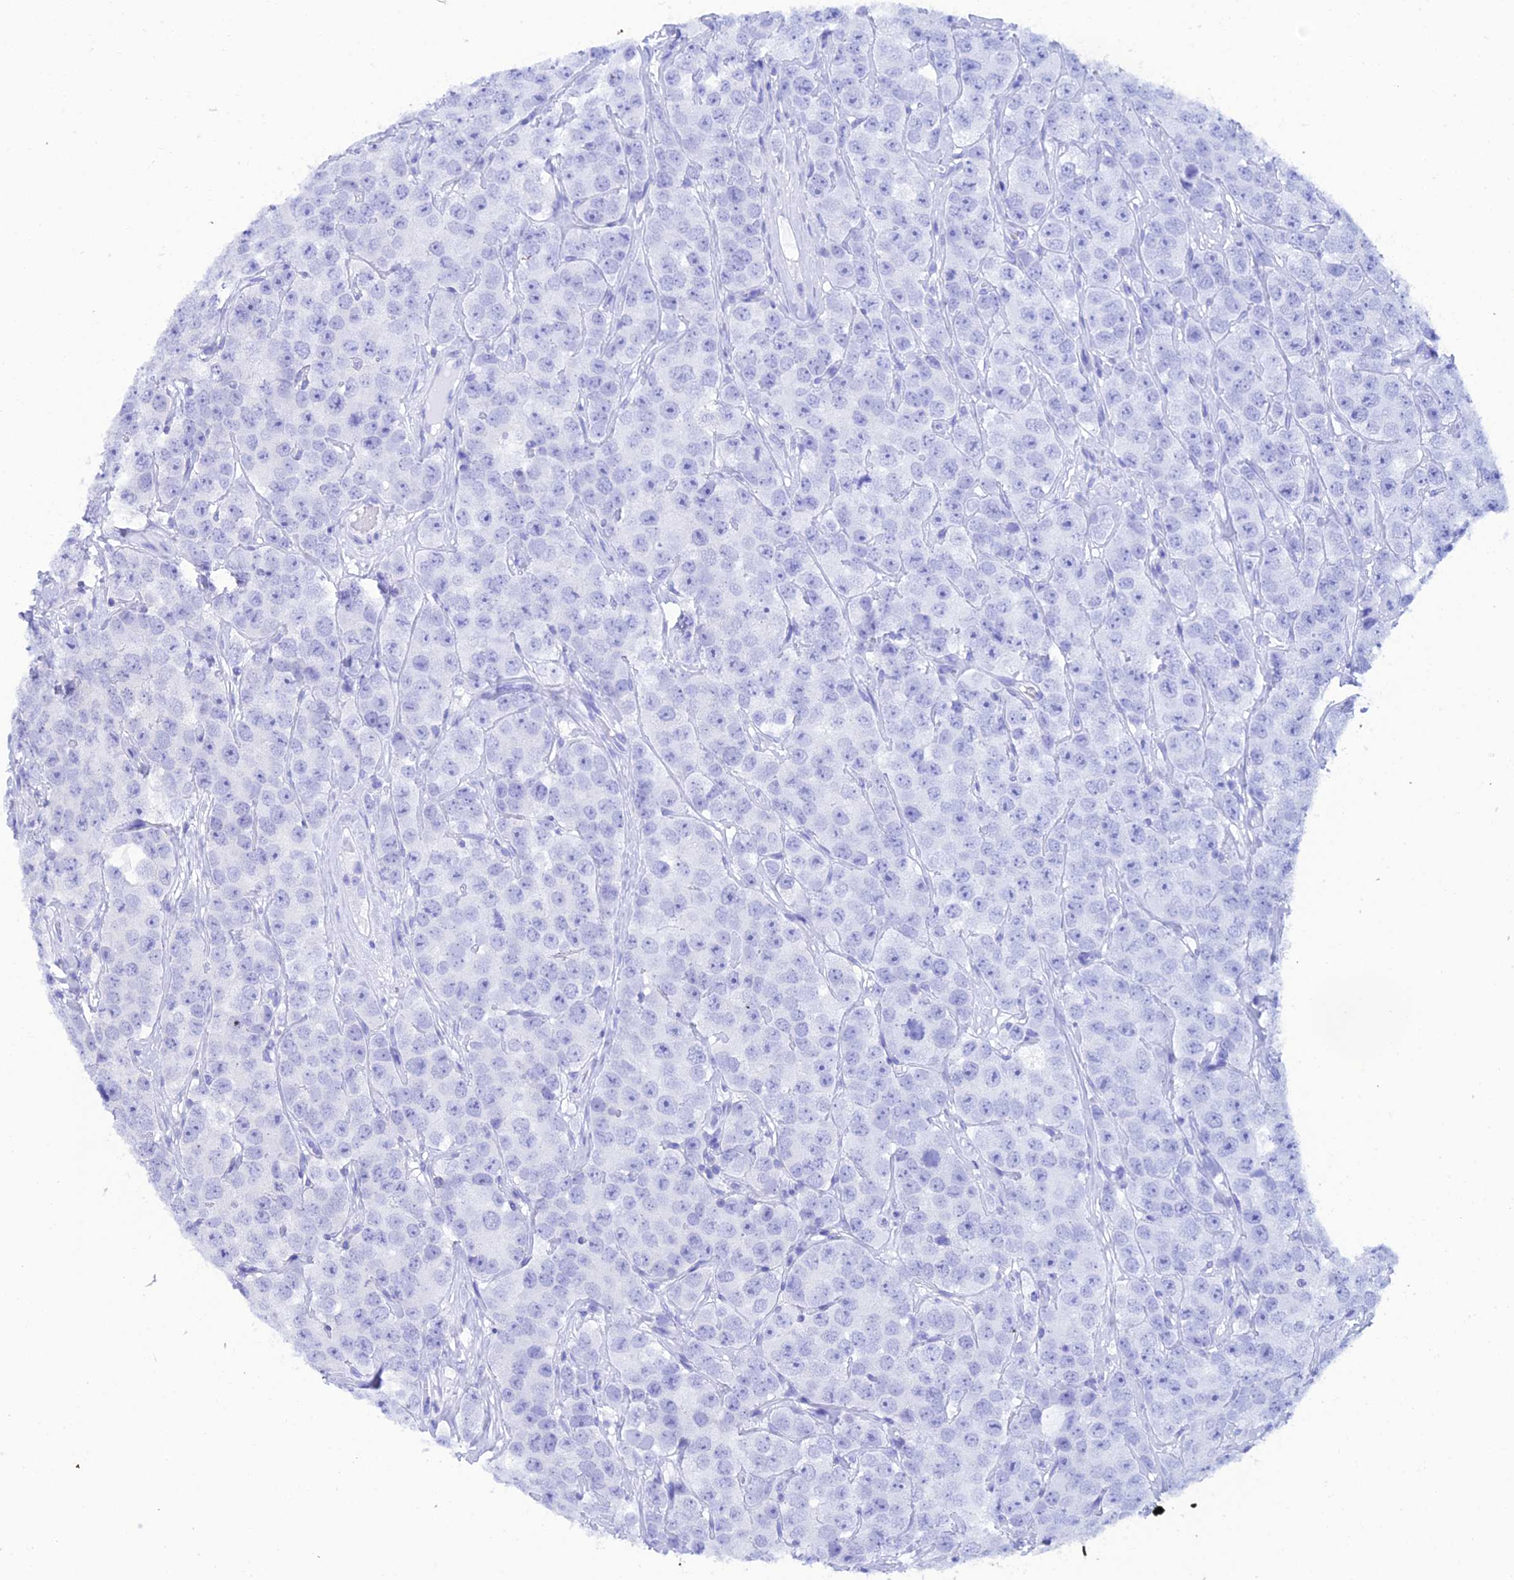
{"staining": {"intensity": "negative", "quantity": "none", "location": "none"}, "tissue": "testis cancer", "cell_type": "Tumor cells", "image_type": "cancer", "snomed": [{"axis": "morphology", "description": "Seminoma, NOS"}, {"axis": "topography", "description": "Testis"}], "caption": "Testis cancer (seminoma) was stained to show a protein in brown. There is no significant expression in tumor cells. The staining is performed using DAB brown chromogen with nuclei counter-stained in using hematoxylin.", "gene": "FAM76A", "patient": {"sex": "male", "age": 28}}